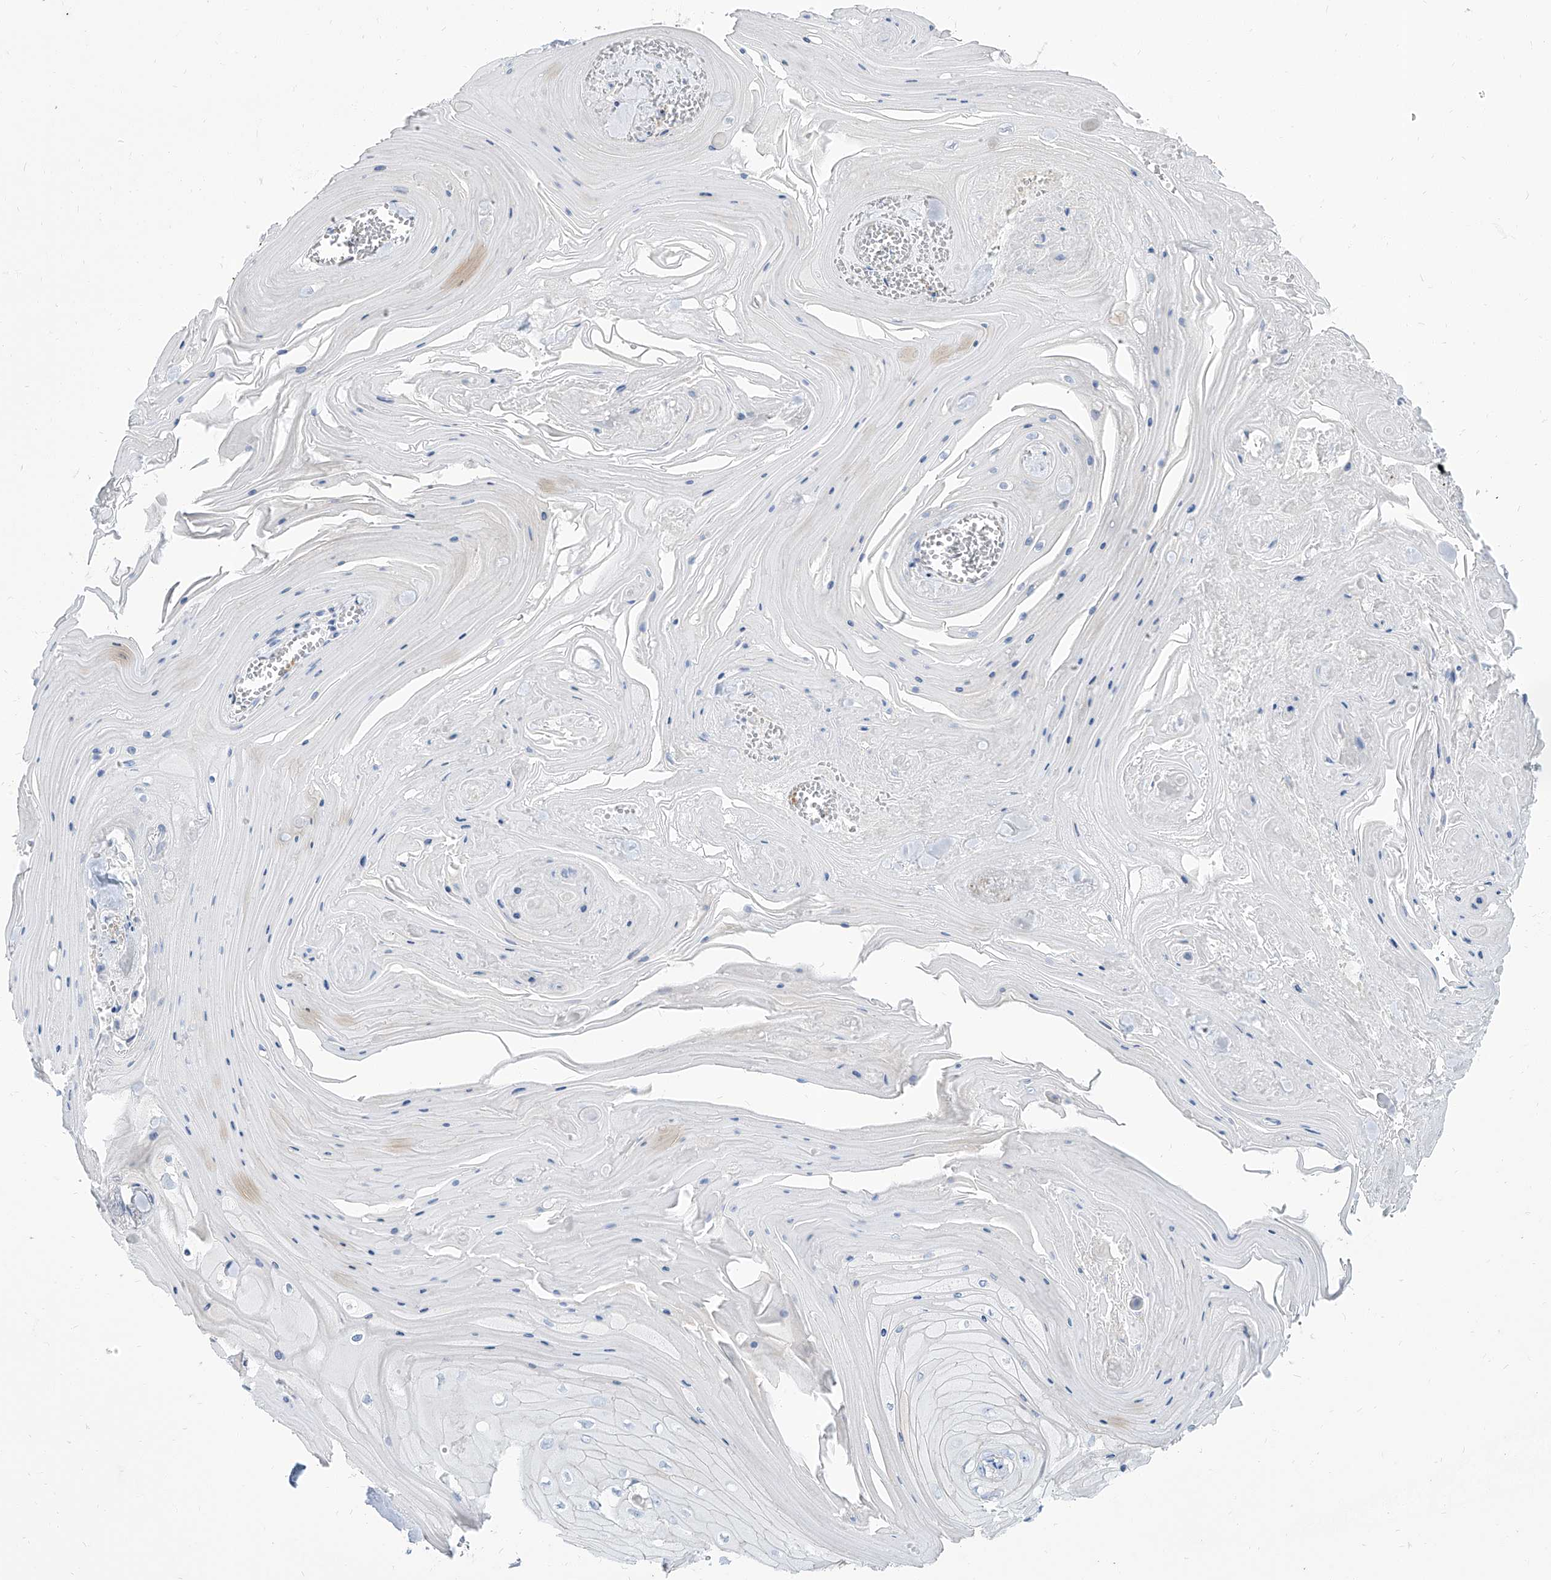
{"staining": {"intensity": "negative", "quantity": "none", "location": "none"}, "tissue": "skin cancer", "cell_type": "Tumor cells", "image_type": "cancer", "snomed": [{"axis": "morphology", "description": "Squamous cell carcinoma, NOS"}, {"axis": "topography", "description": "Skin"}], "caption": "A histopathology image of human skin cancer (squamous cell carcinoma) is negative for staining in tumor cells.", "gene": "TXLNB", "patient": {"sex": "male", "age": 74}}